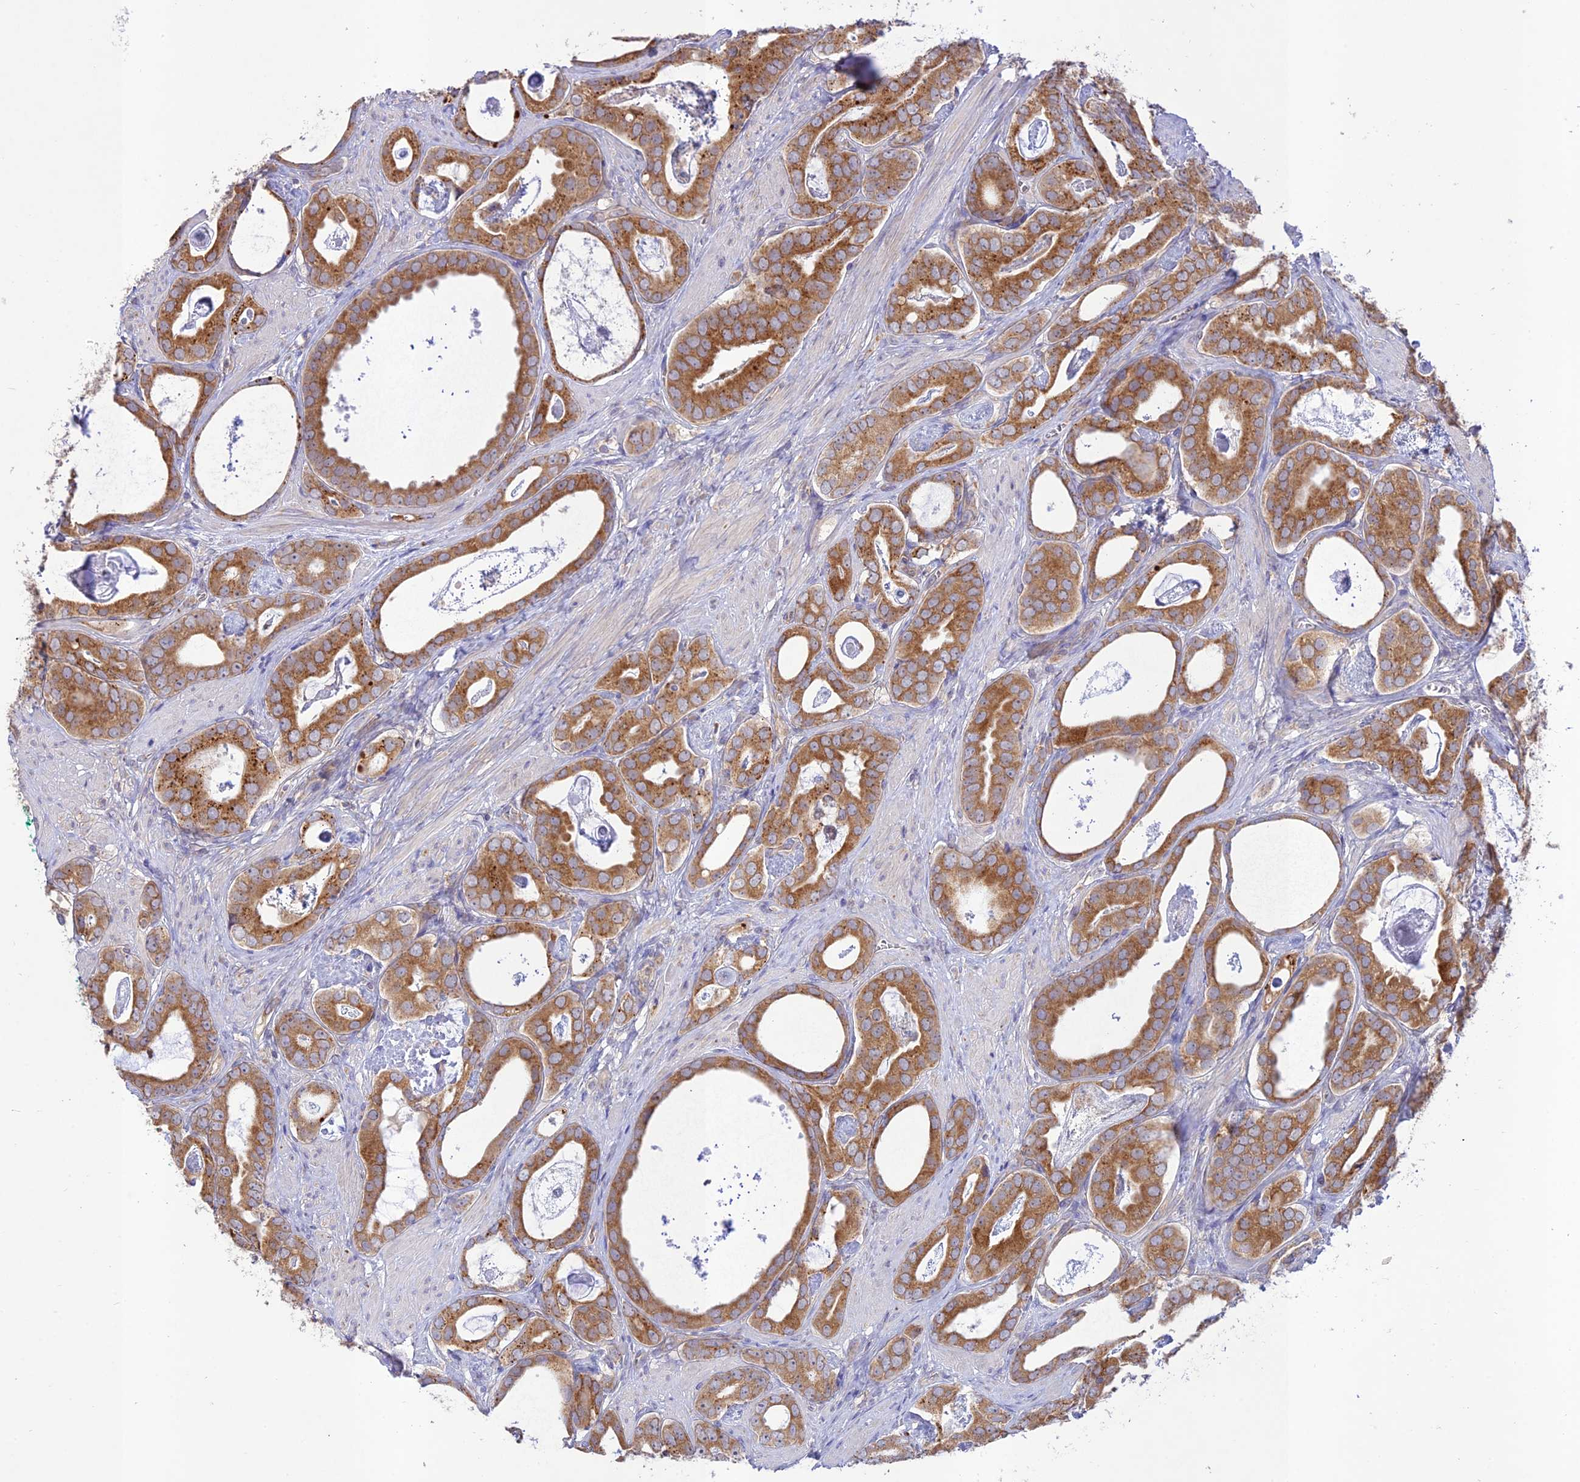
{"staining": {"intensity": "moderate", "quantity": ">75%", "location": "cytoplasmic/membranous"}, "tissue": "prostate cancer", "cell_type": "Tumor cells", "image_type": "cancer", "snomed": [{"axis": "morphology", "description": "Adenocarcinoma, Low grade"}, {"axis": "topography", "description": "Prostate"}], "caption": "IHC micrograph of human prostate cancer stained for a protein (brown), which exhibits medium levels of moderate cytoplasmic/membranous staining in approximately >75% of tumor cells.", "gene": "TMEM259", "patient": {"sex": "male", "age": 71}}